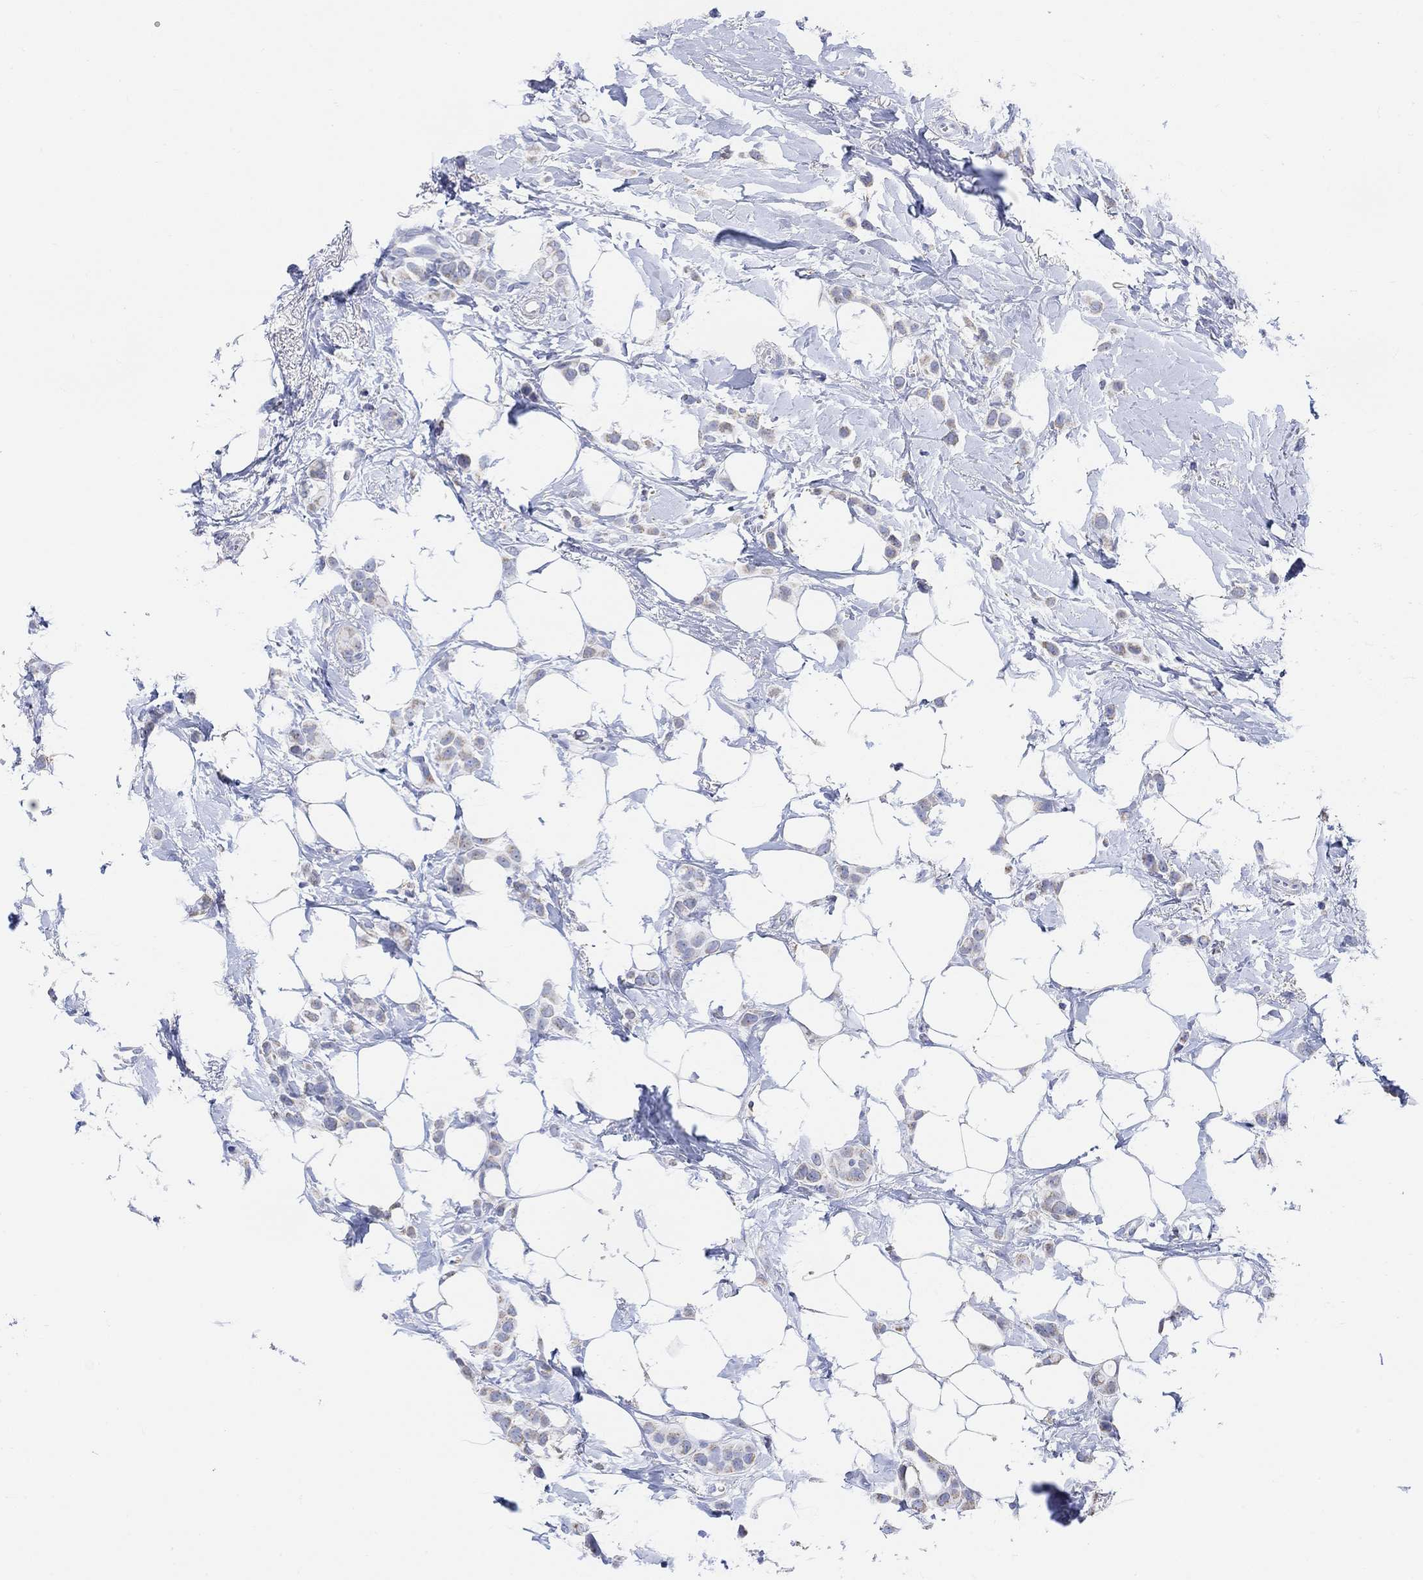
{"staining": {"intensity": "weak", "quantity": "<25%", "location": "cytoplasmic/membranous"}, "tissue": "breast cancer", "cell_type": "Tumor cells", "image_type": "cancer", "snomed": [{"axis": "morphology", "description": "Lobular carcinoma"}, {"axis": "topography", "description": "Breast"}], "caption": "Human breast lobular carcinoma stained for a protein using immunohistochemistry (IHC) exhibits no expression in tumor cells.", "gene": "SYT12", "patient": {"sex": "female", "age": 66}}